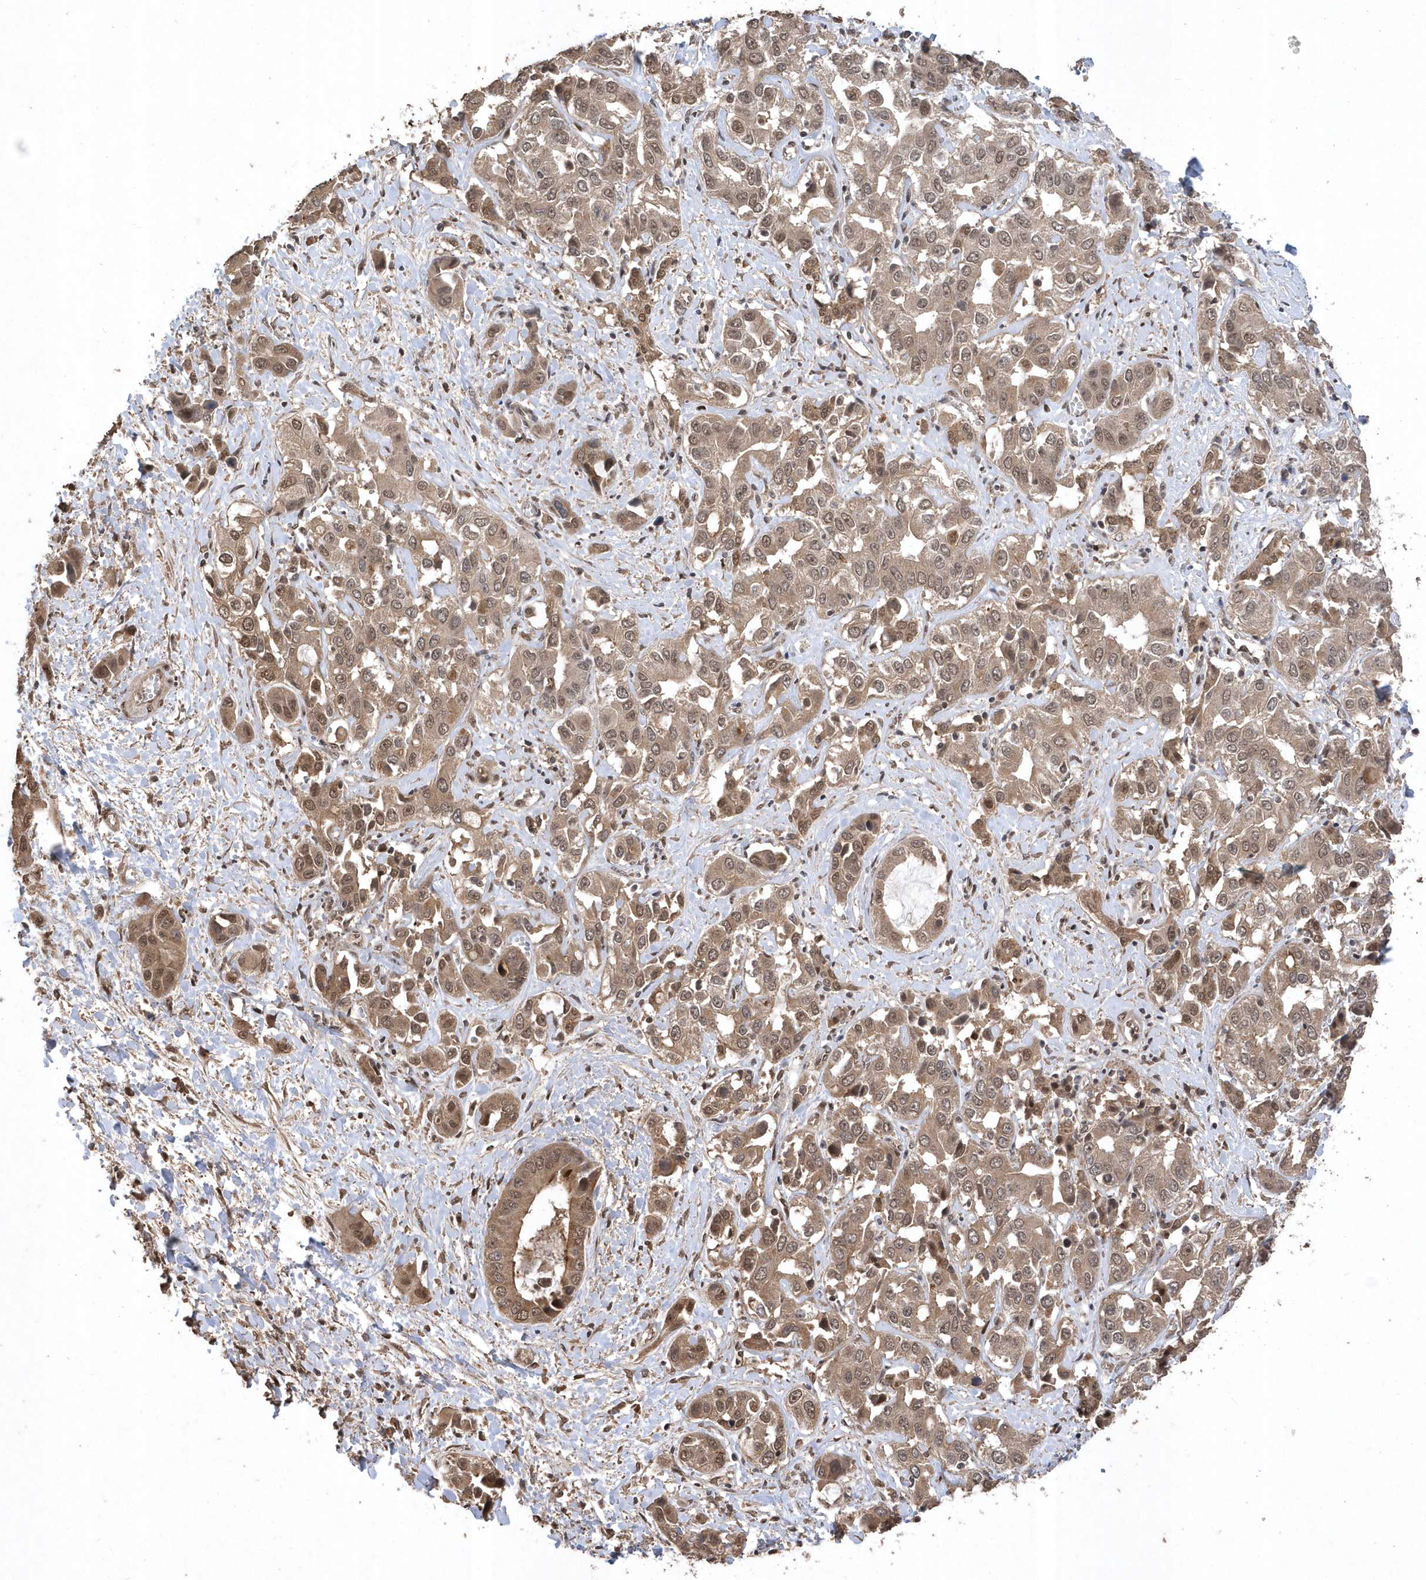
{"staining": {"intensity": "moderate", "quantity": ">75%", "location": "cytoplasmic/membranous,nuclear"}, "tissue": "liver cancer", "cell_type": "Tumor cells", "image_type": "cancer", "snomed": [{"axis": "morphology", "description": "Cholangiocarcinoma"}, {"axis": "topography", "description": "Liver"}], "caption": "Protein staining by IHC reveals moderate cytoplasmic/membranous and nuclear positivity in approximately >75% of tumor cells in liver cholangiocarcinoma.", "gene": "INTS12", "patient": {"sex": "female", "age": 52}}